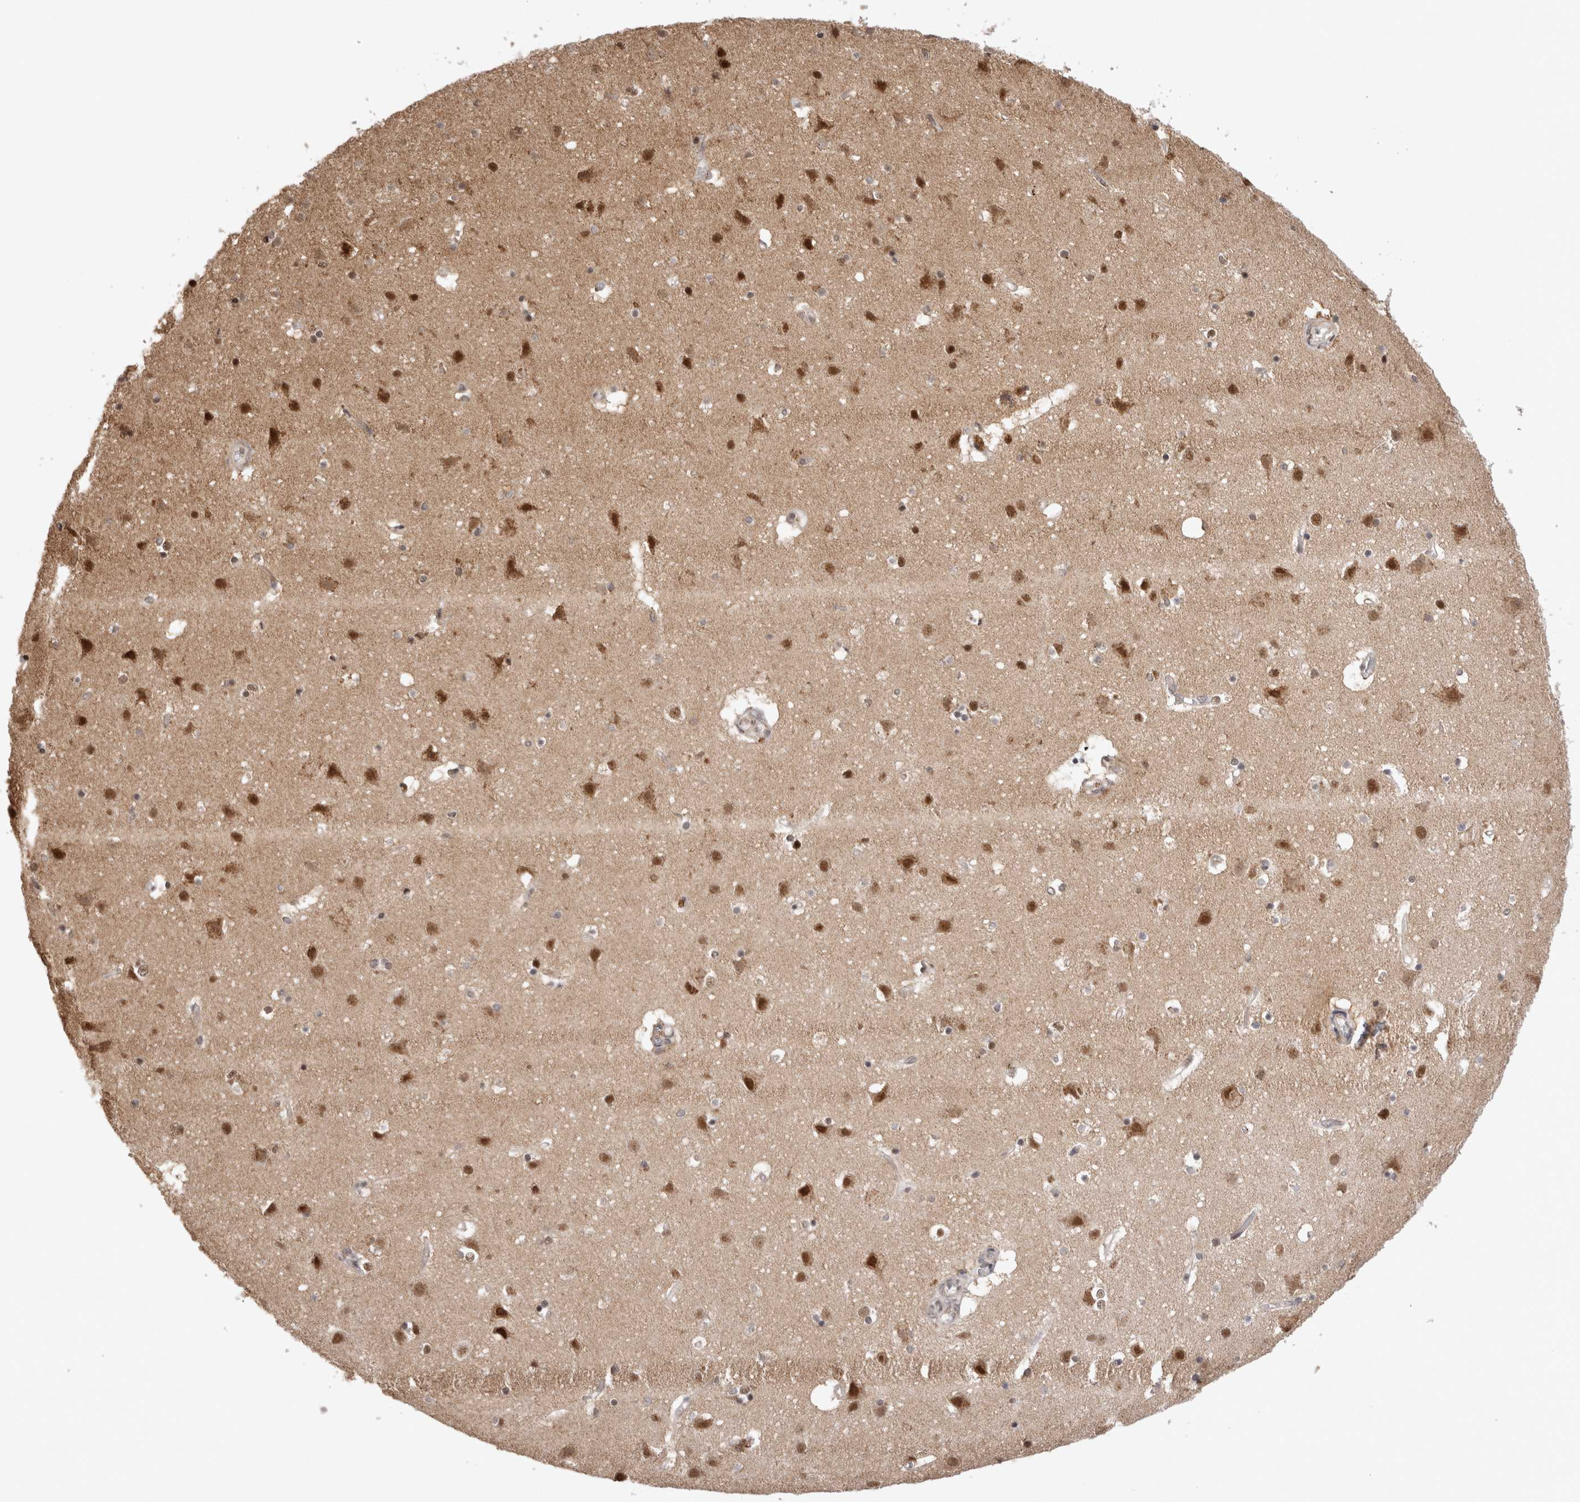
{"staining": {"intensity": "weak", "quantity": ">75%", "location": "cytoplasmic/membranous,nuclear"}, "tissue": "cerebral cortex", "cell_type": "Endothelial cells", "image_type": "normal", "snomed": [{"axis": "morphology", "description": "Normal tissue, NOS"}, {"axis": "topography", "description": "Cerebral cortex"}], "caption": "Immunohistochemistry (IHC) photomicrograph of unremarkable cerebral cortex stained for a protein (brown), which exhibits low levels of weak cytoplasmic/membranous,nuclear positivity in approximately >75% of endothelial cells.", "gene": "TMEM65", "patient": {"sex": "male", "age": 54}}